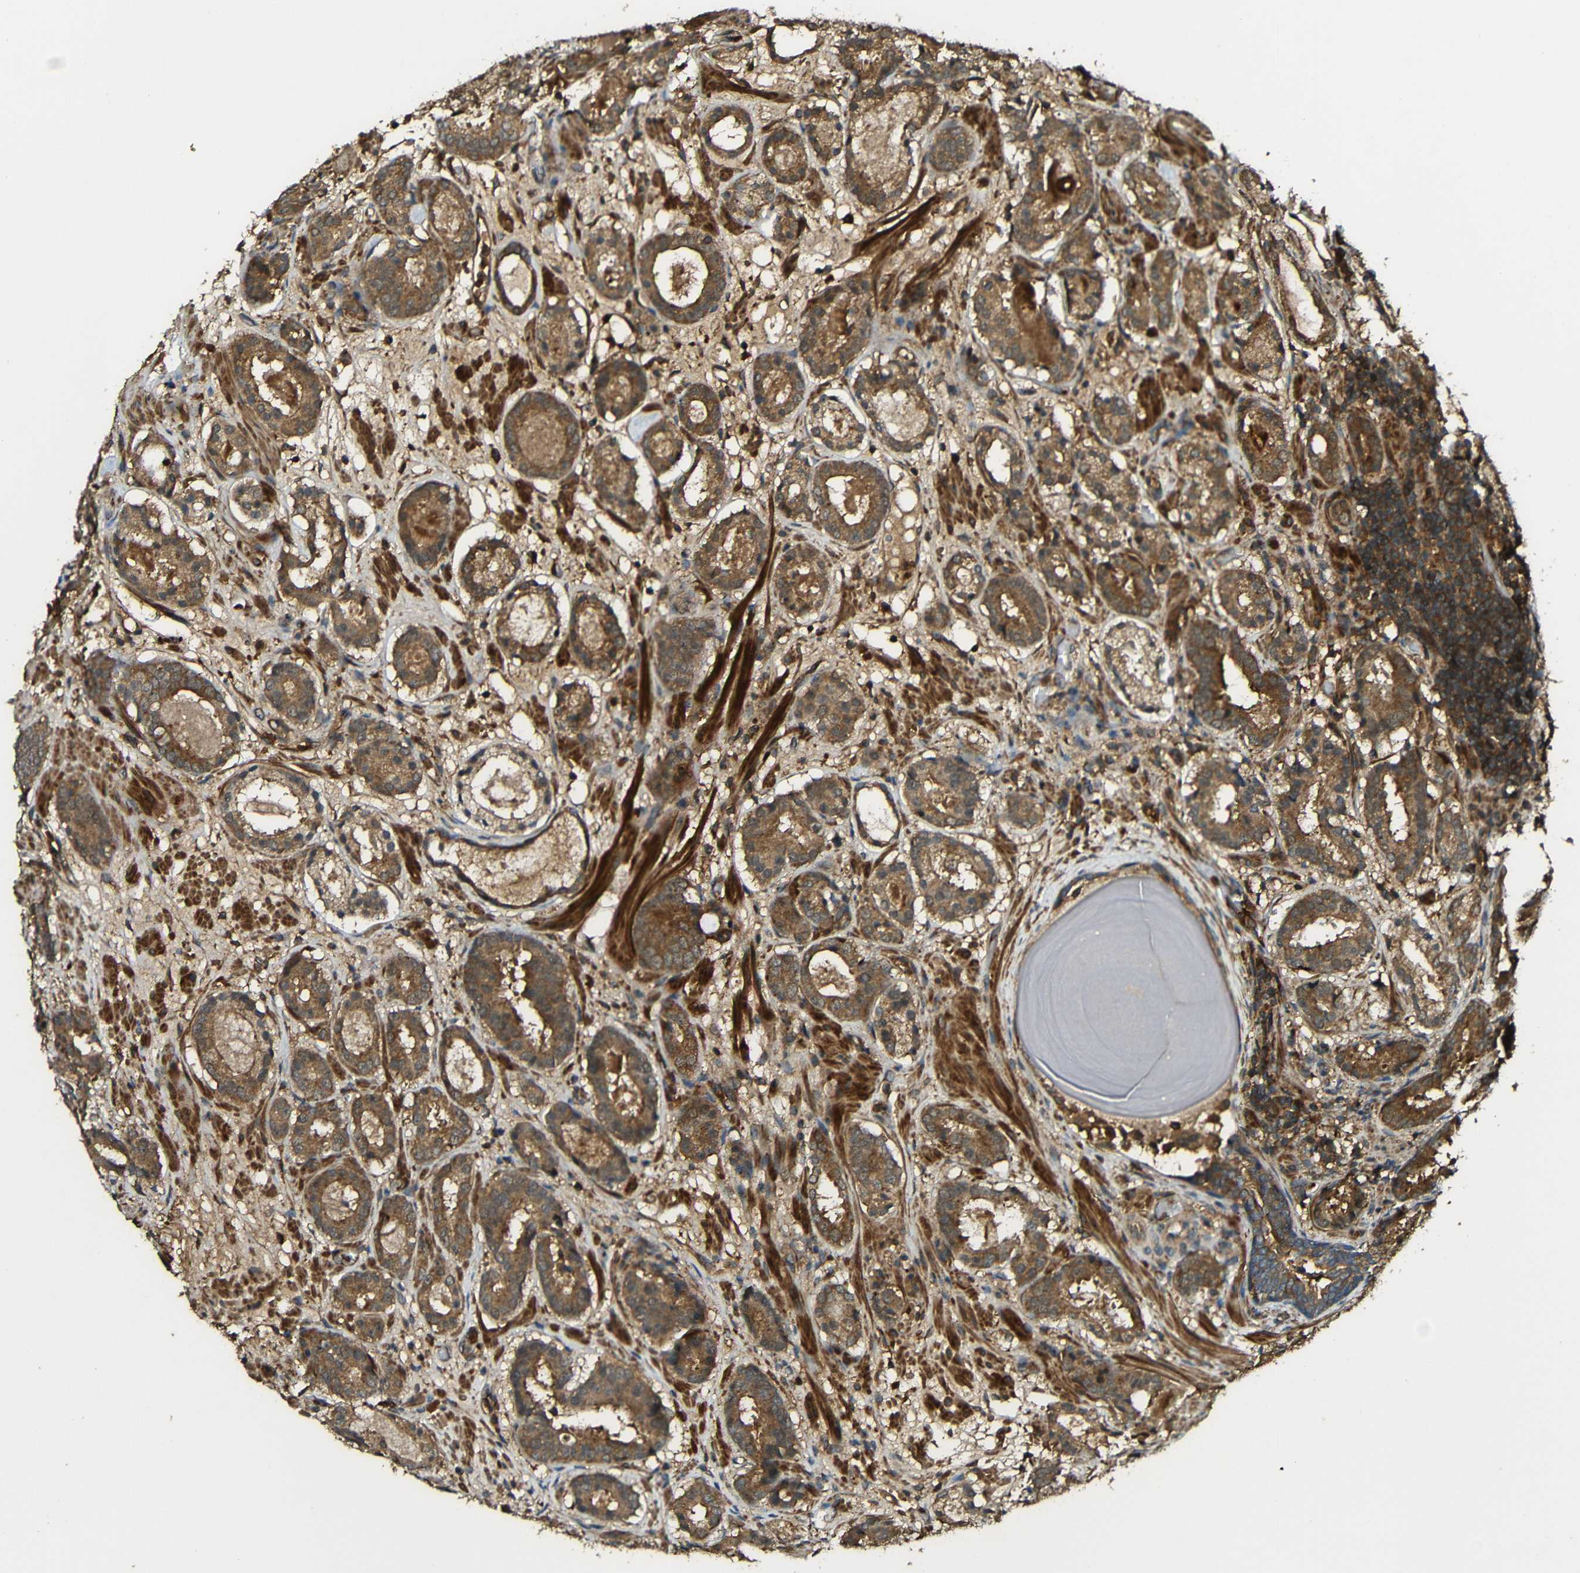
{"staining": {"intensity": "moderate", "quantity": ">75%", "location": "cytoplasmic/membranous"}, "tissue": "prostate cancer", "cell_type": "Tumor cells", "image_type": "cancer", "snomed": [{"axis": "morphology", "description": "Adenocarcinoma, Low grade"}, {"axis": "topography", "description": "Prostate"}], "caption": "Low-grade adenocarcinoma (prostate) tissue exhibits moderate cytoplasmic/membranous staining in approximately >75% of tumor cells, visualized by immunohistochemistry.", "gene": "CASP8", "patient": {"sex": "male", "age": 69}}